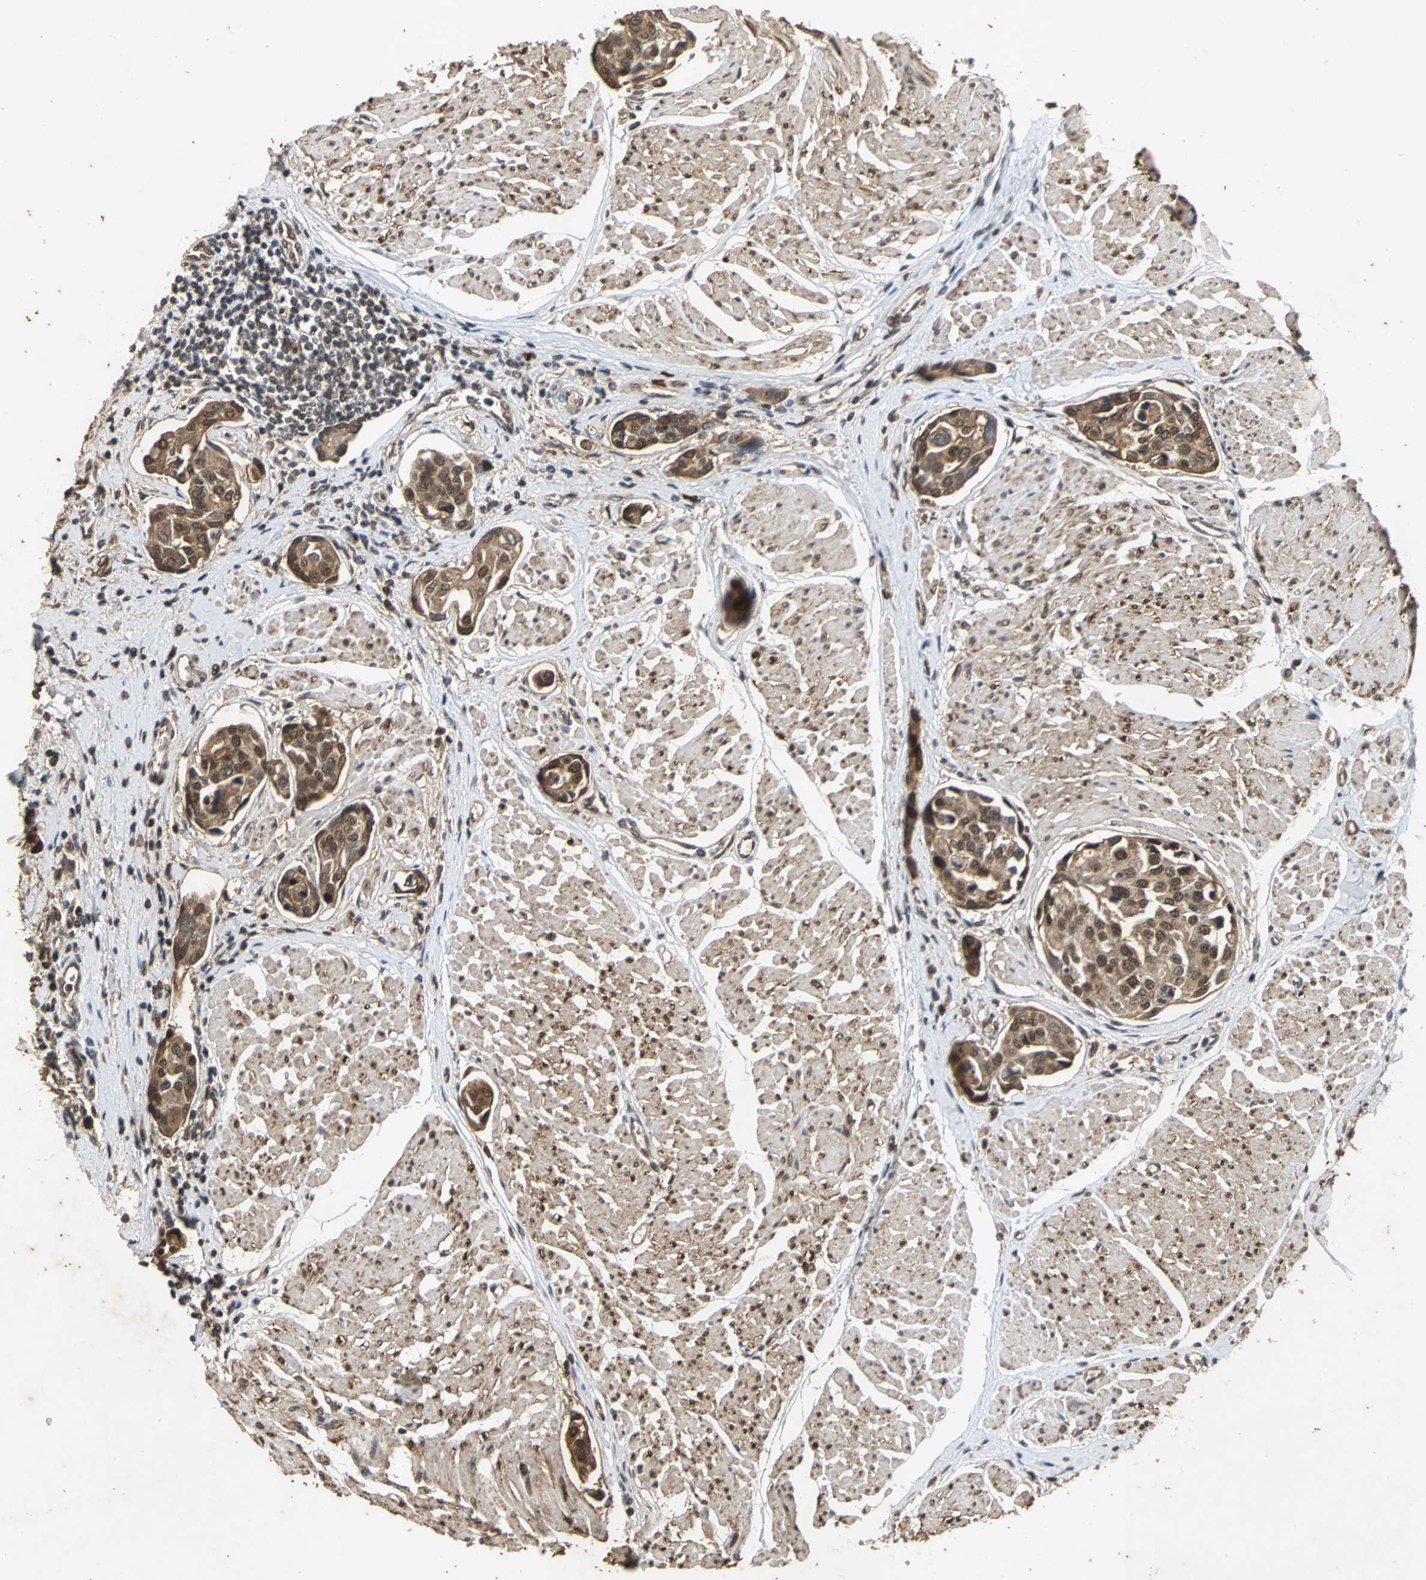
{"staining": {"intensity": "moderate", "quantity": ">75%", "location": "cytoplasmic/membranous"}, "tissue": "urothelial cancer", "cell_type": "Tumor cells", "image_type": "cancer", "snomed": [{"axis": "morphology", "description": "Urothelial carcinoma, High grade"}, {"axis": "topography", "description": "Urinary bladder"}], "caption": "Moderate cytoplasmic/membranous positivity for a protein is identified in about >75% of tumor cells of urothelial cancer using immunohistochemistry (IHC).", "gene": "NOTCH3", "patient": {"sex": "male", "age": 78}}